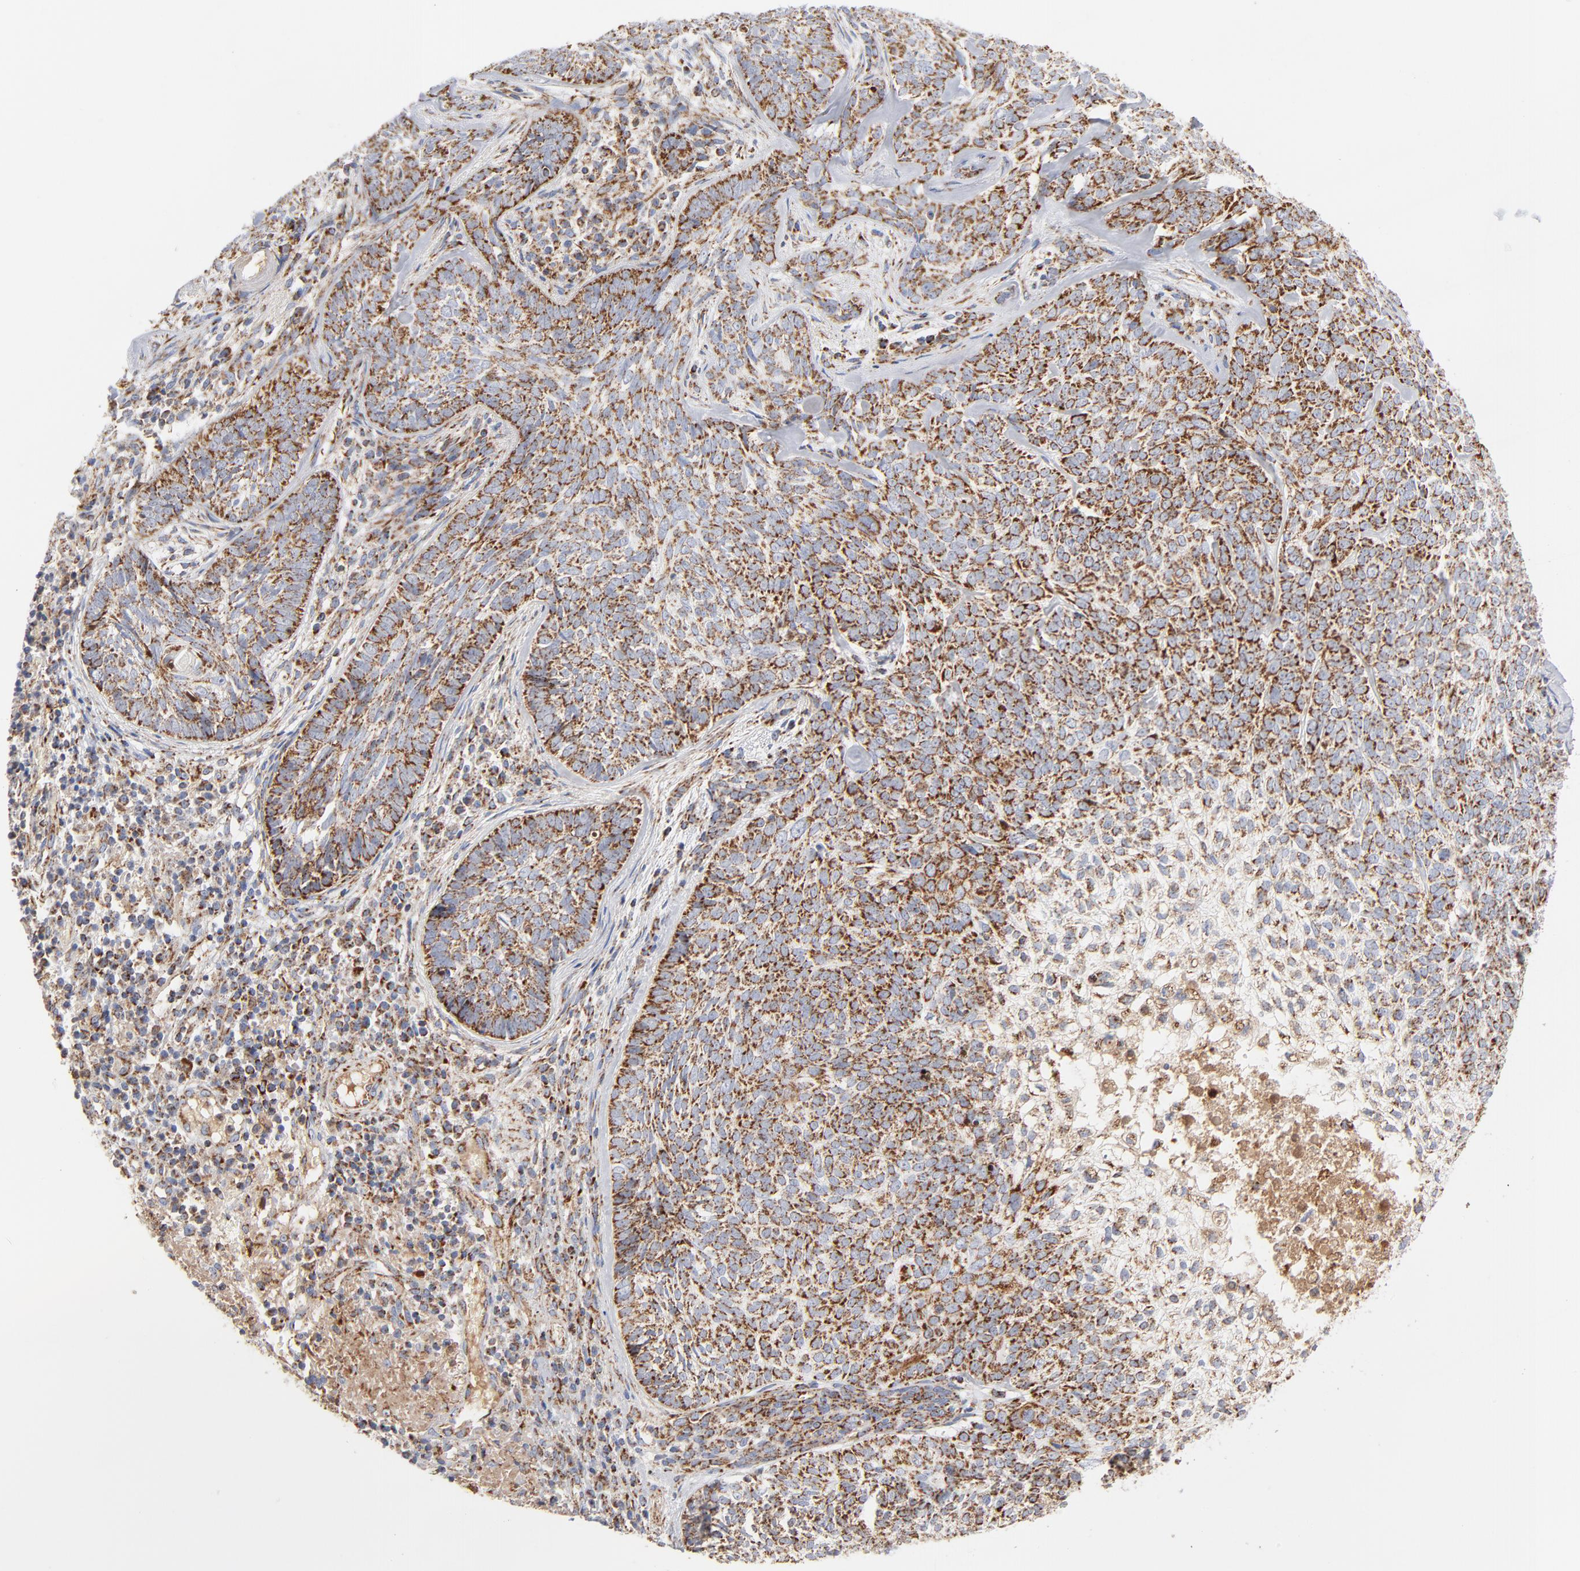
{"staining": {"intensity": "strong", "quantity": ">75%", "location": "cytoplasmic/membranous"}, "tissue": "skin cancer", "cell_type": "Tumor cells", "image_type": "cancer", "snomed": [{"axis": "morphology", "description": "Basal cell carcinoma"}, {"axis": "topography", "description": "Skin"}], "caption": "The immunohistochemical stain labels strong cytoplasmic/membranous staining in tumor cells of skin basal cell carcinoma tissue. (Brightfield microscopy of DAB IHC at high magnification).", "gene": "DIABLO", "patient": {"sex": "male", "age": 72}}